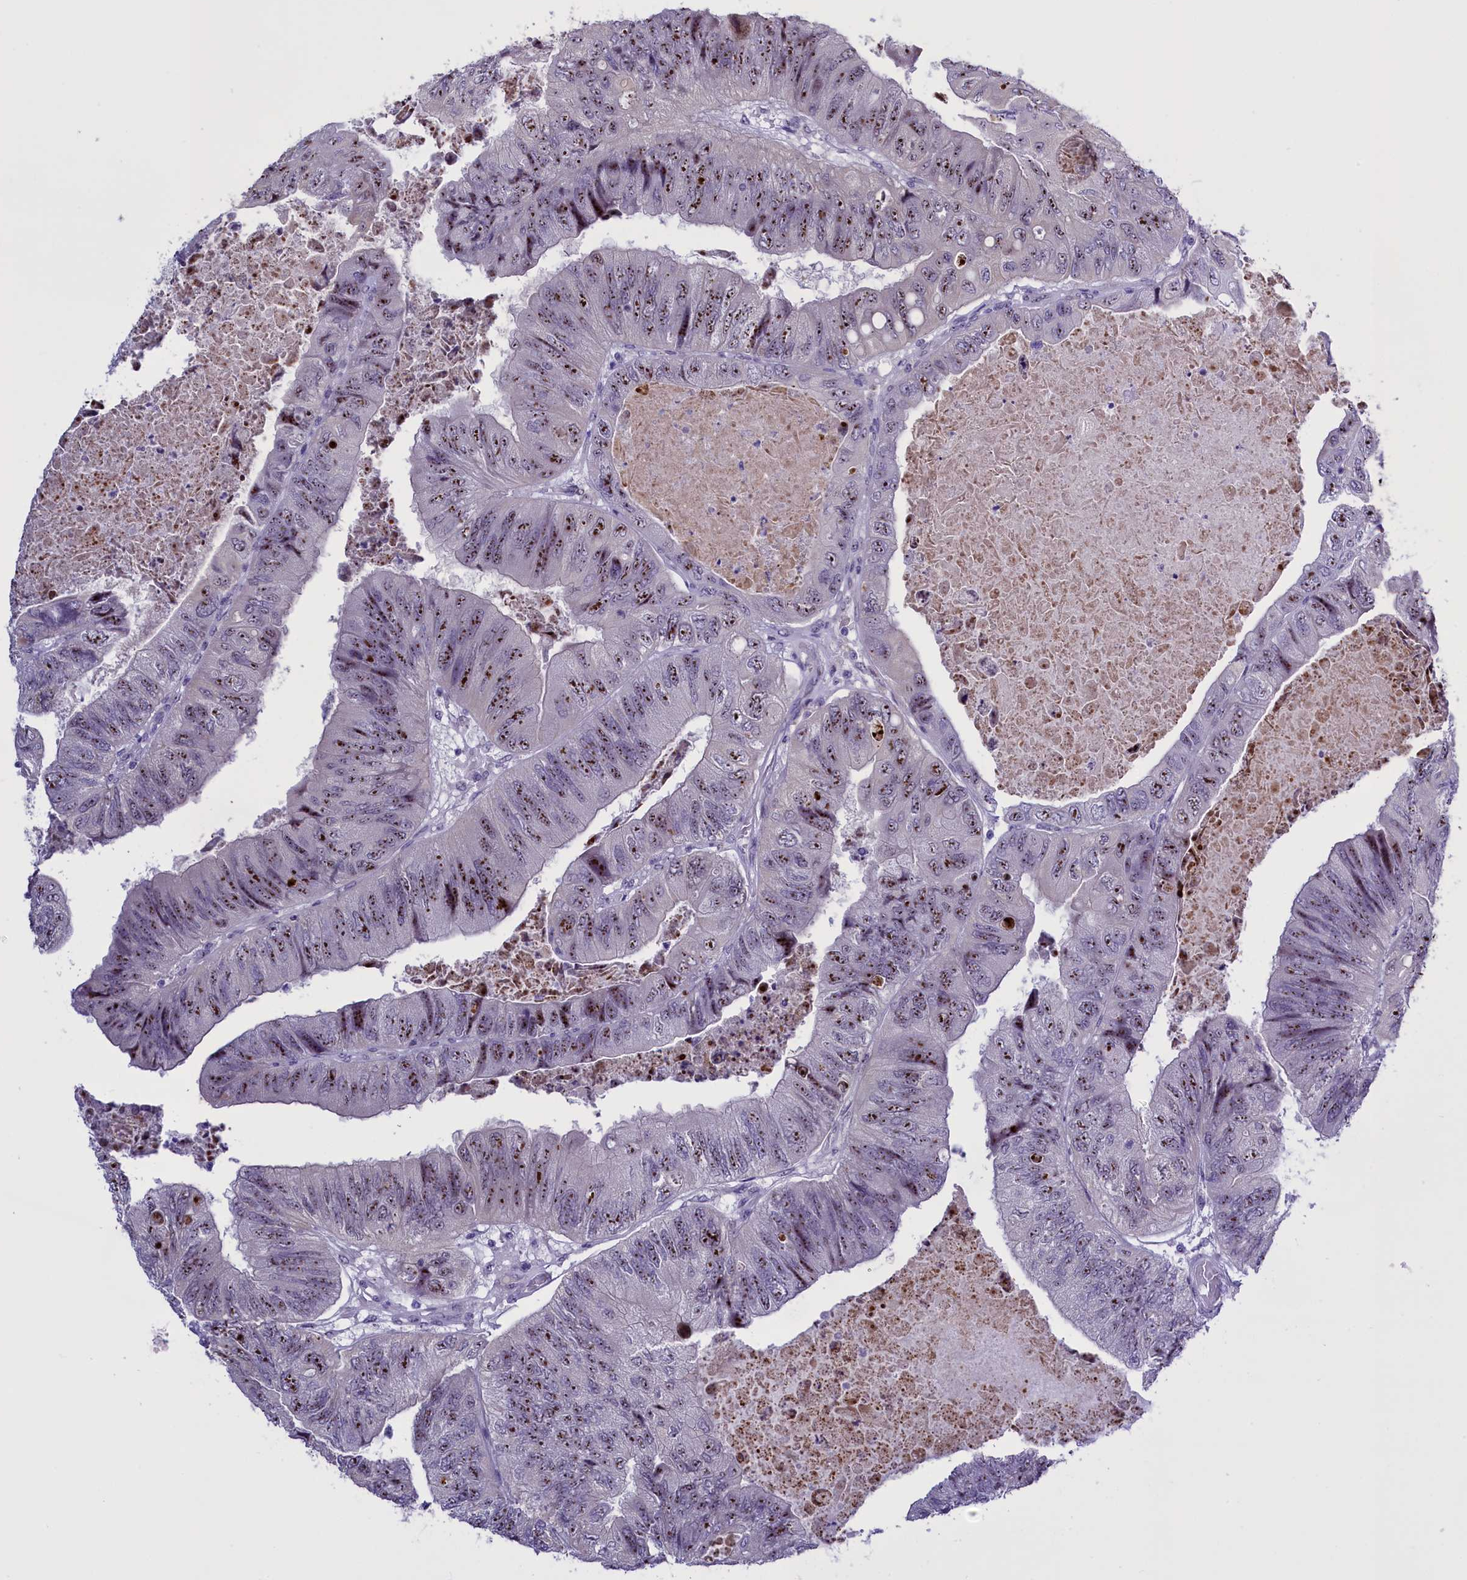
{"staining": {"intensity": "moderate", "quantity": "25%-75%", "location": "nuclear"}, "tissue": "colorectal cancer", "cell_type": "Tumor cells", "image_type": "cancer", "snomed": [{"axis": "morphology", "description": "Adenocarcinoma, NOS"}, {"axis": "topography", "description": "Rectum"}], "caption": "The photomicrograph reveals staining of colorectal adenocarcinoma, revealing moderate nuclear protein positivity (brown color) within tumor cells.", "gene": "TBL3", "patient": {"sex": "male", "age": 63}}